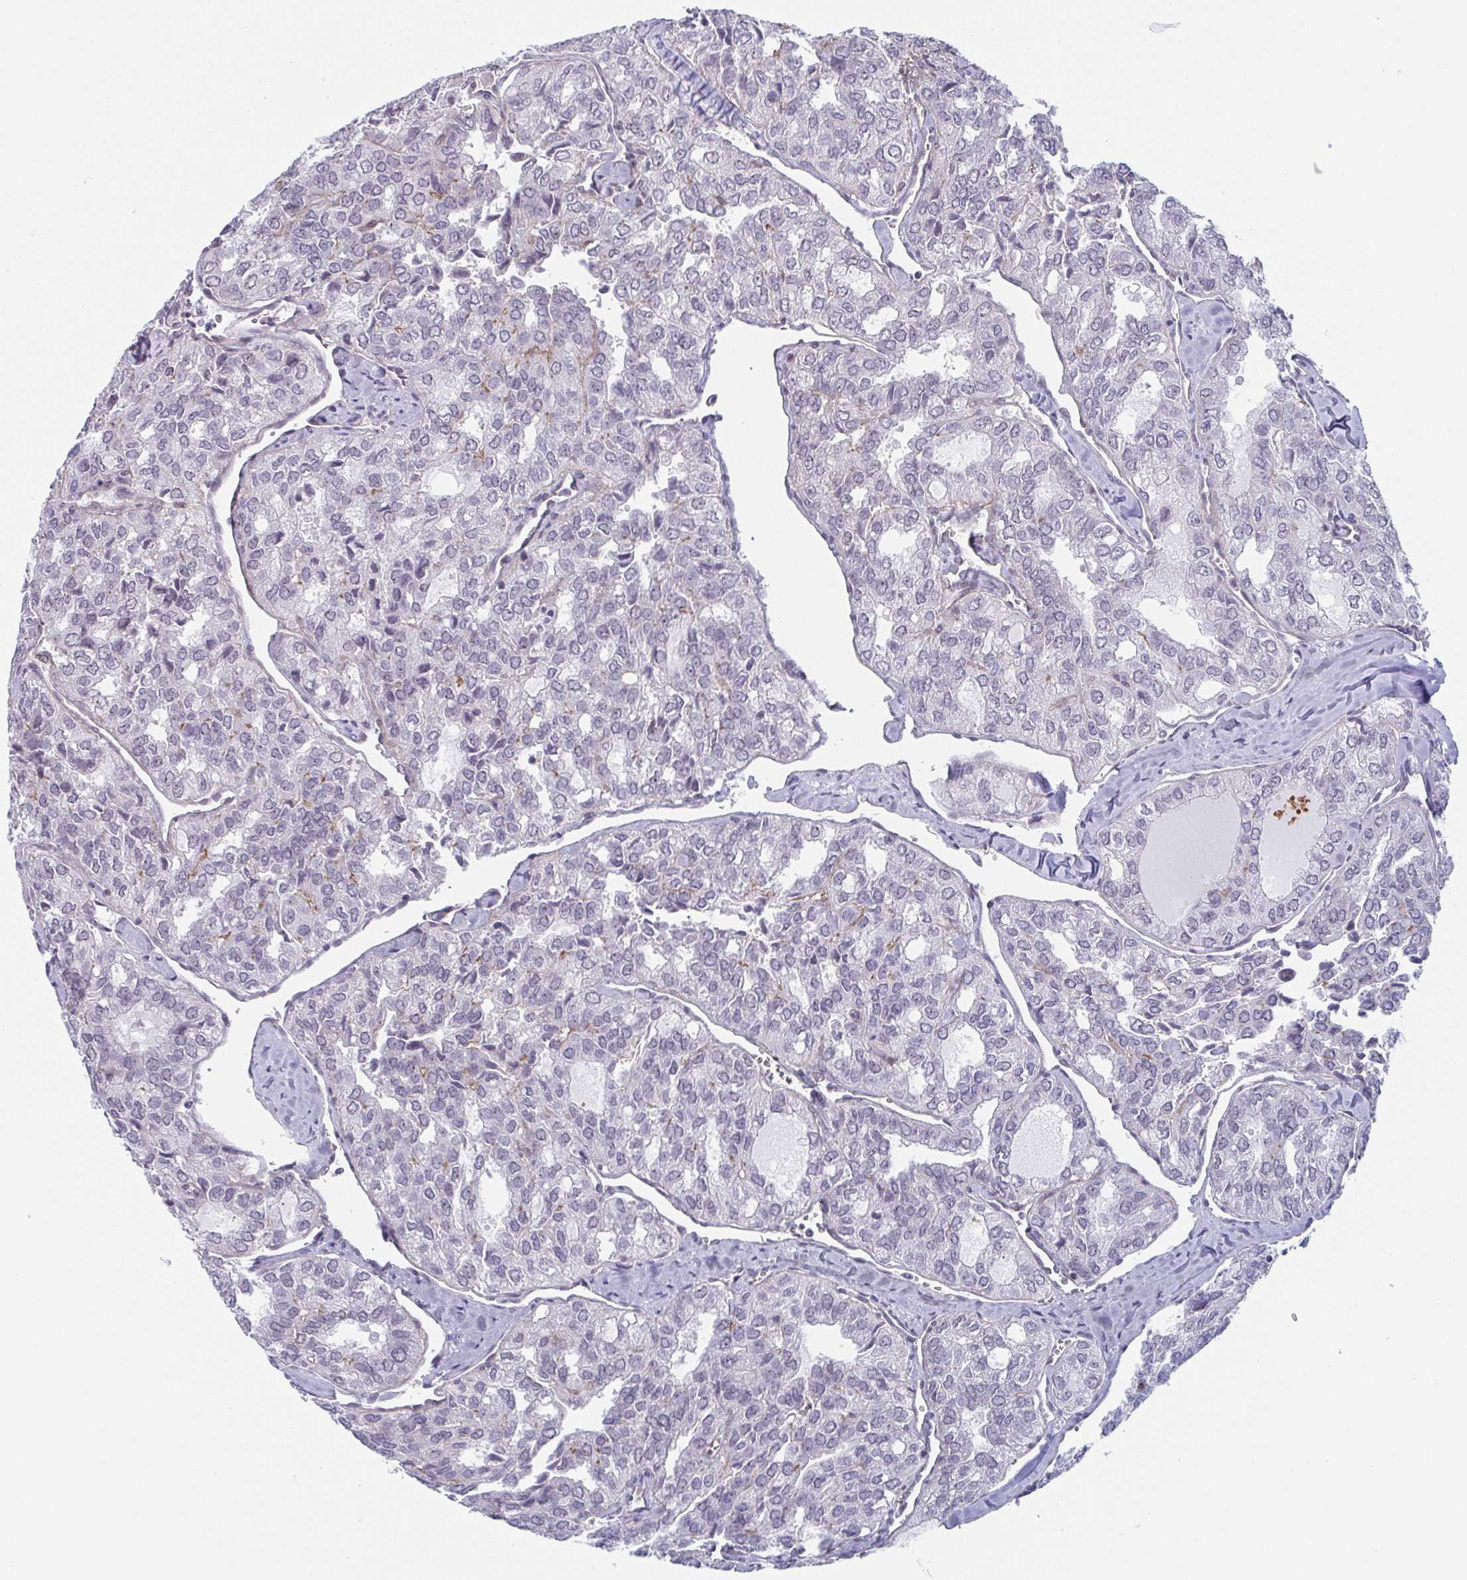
{"staining": {"intensity": "negative", "quantity": "none", "location": "none"}, "tissue": "thyroid cancer", "cell_type": "Tumor cells", "image_type": "cancer", "snomed": [{"axis": "morphology", "description": "Follicular adenoma carcinoma, NOS"}, {"axis": "topography", "description": "Thyroid gland"}], "caption": "The immunohistochemistry (IHC) photomicrograph has no significant positivity in tumor cells of follicular adenoma carcinoma (thyroid) tissue.", "gene": "EXOSC7", "patient": {"sex": "male", "age": 75}}